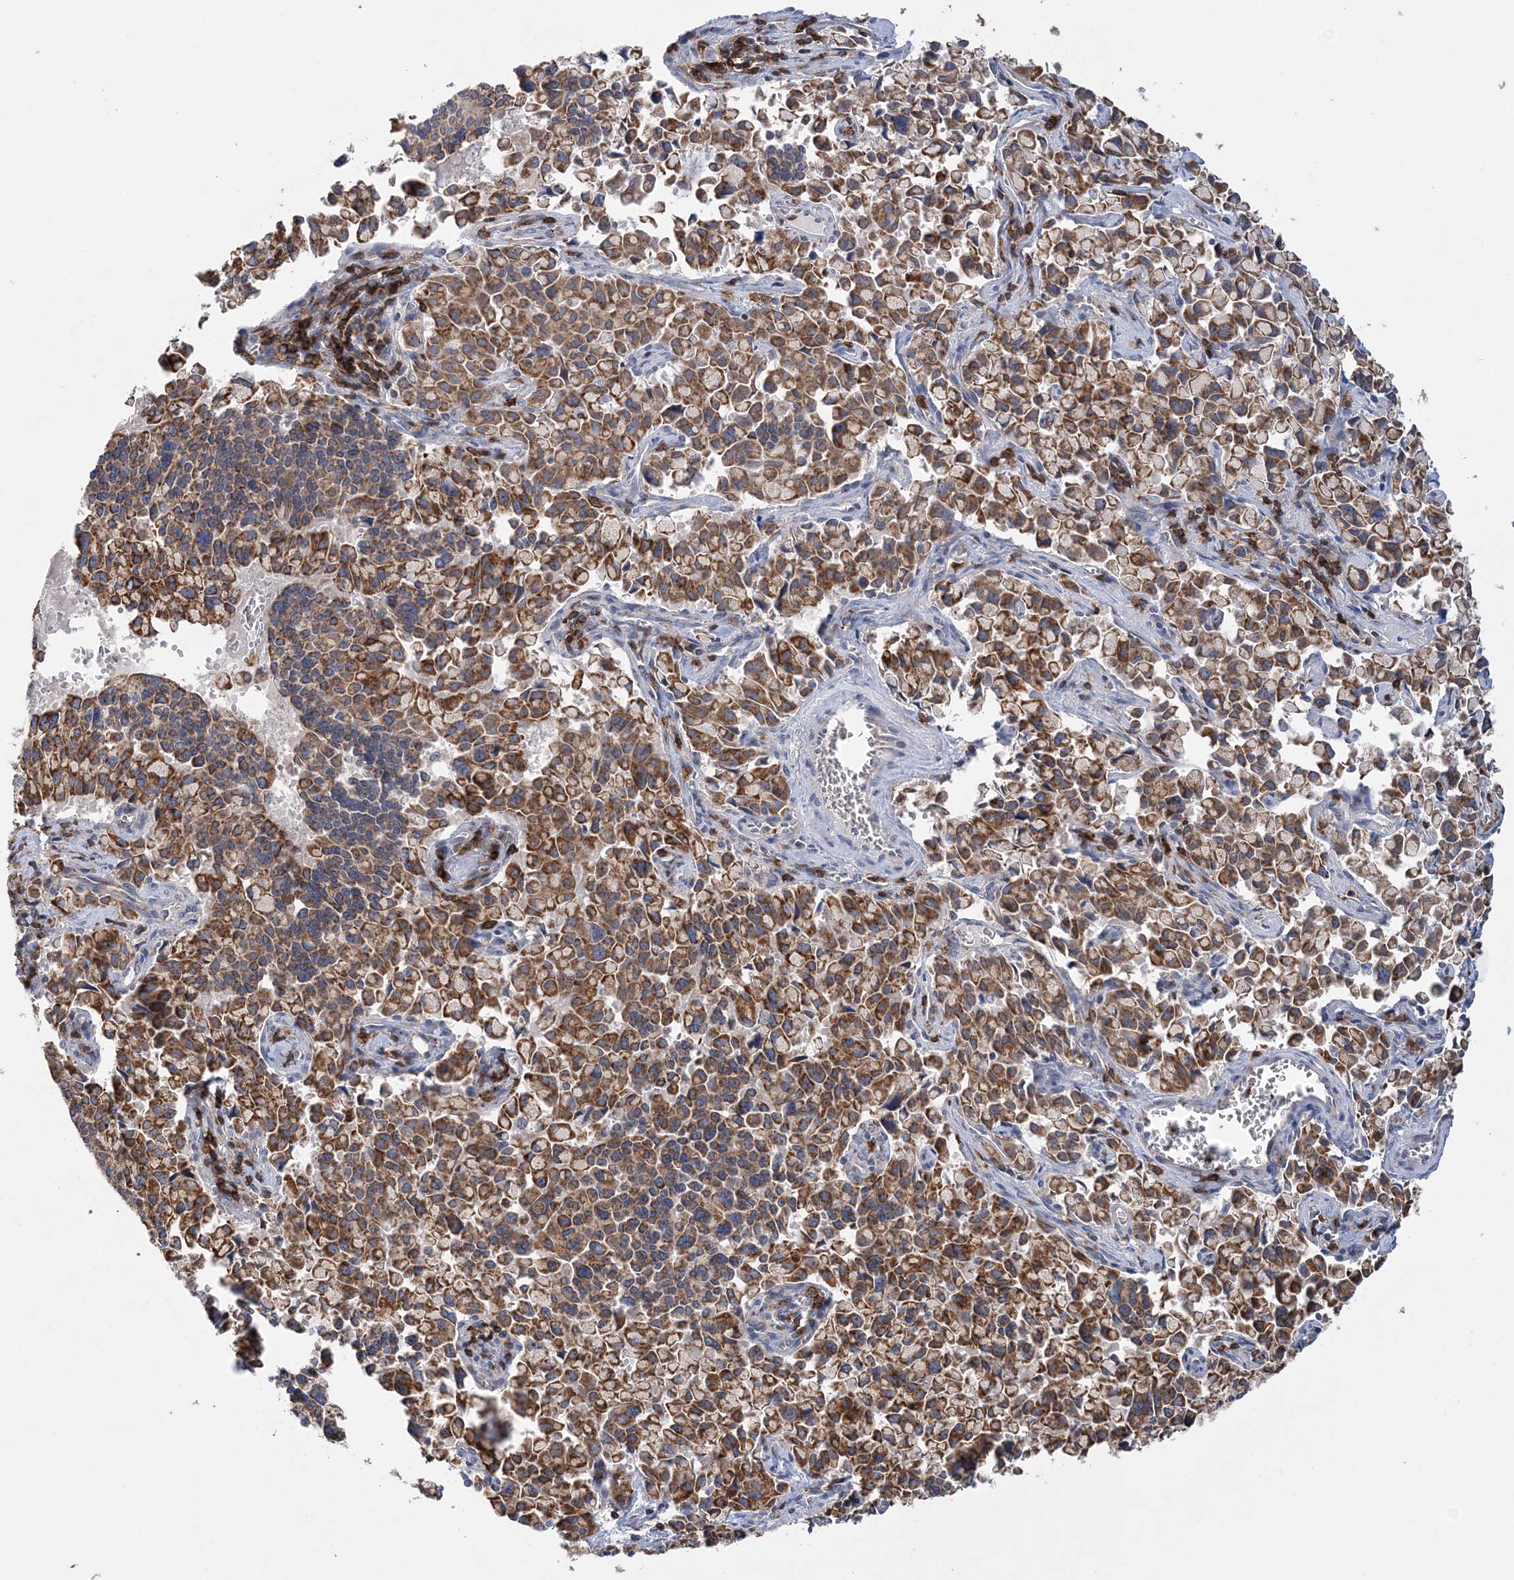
{"staining": {"intensity": "moderate", "quantity": ">75%", "location": "cytoplasmic/membranous"}, "tissue": "pancreatic cancer", "cell_type": "Tumor cells", "image_type": "cancer", "snomed": [{"axis": "morphology", "description": "Adenocarcinoma, NOS"}, {"axis": "topography", "description": "Pancreas"}], "caption": "A histopathology image of human adenocarcinoma (pancreatic) stained for a protein reveals moderate cytoplasmic/membranous brown staining in tumor cells.", "gene": "TTC32", "patient": {"sex": "male", "age": 65}}